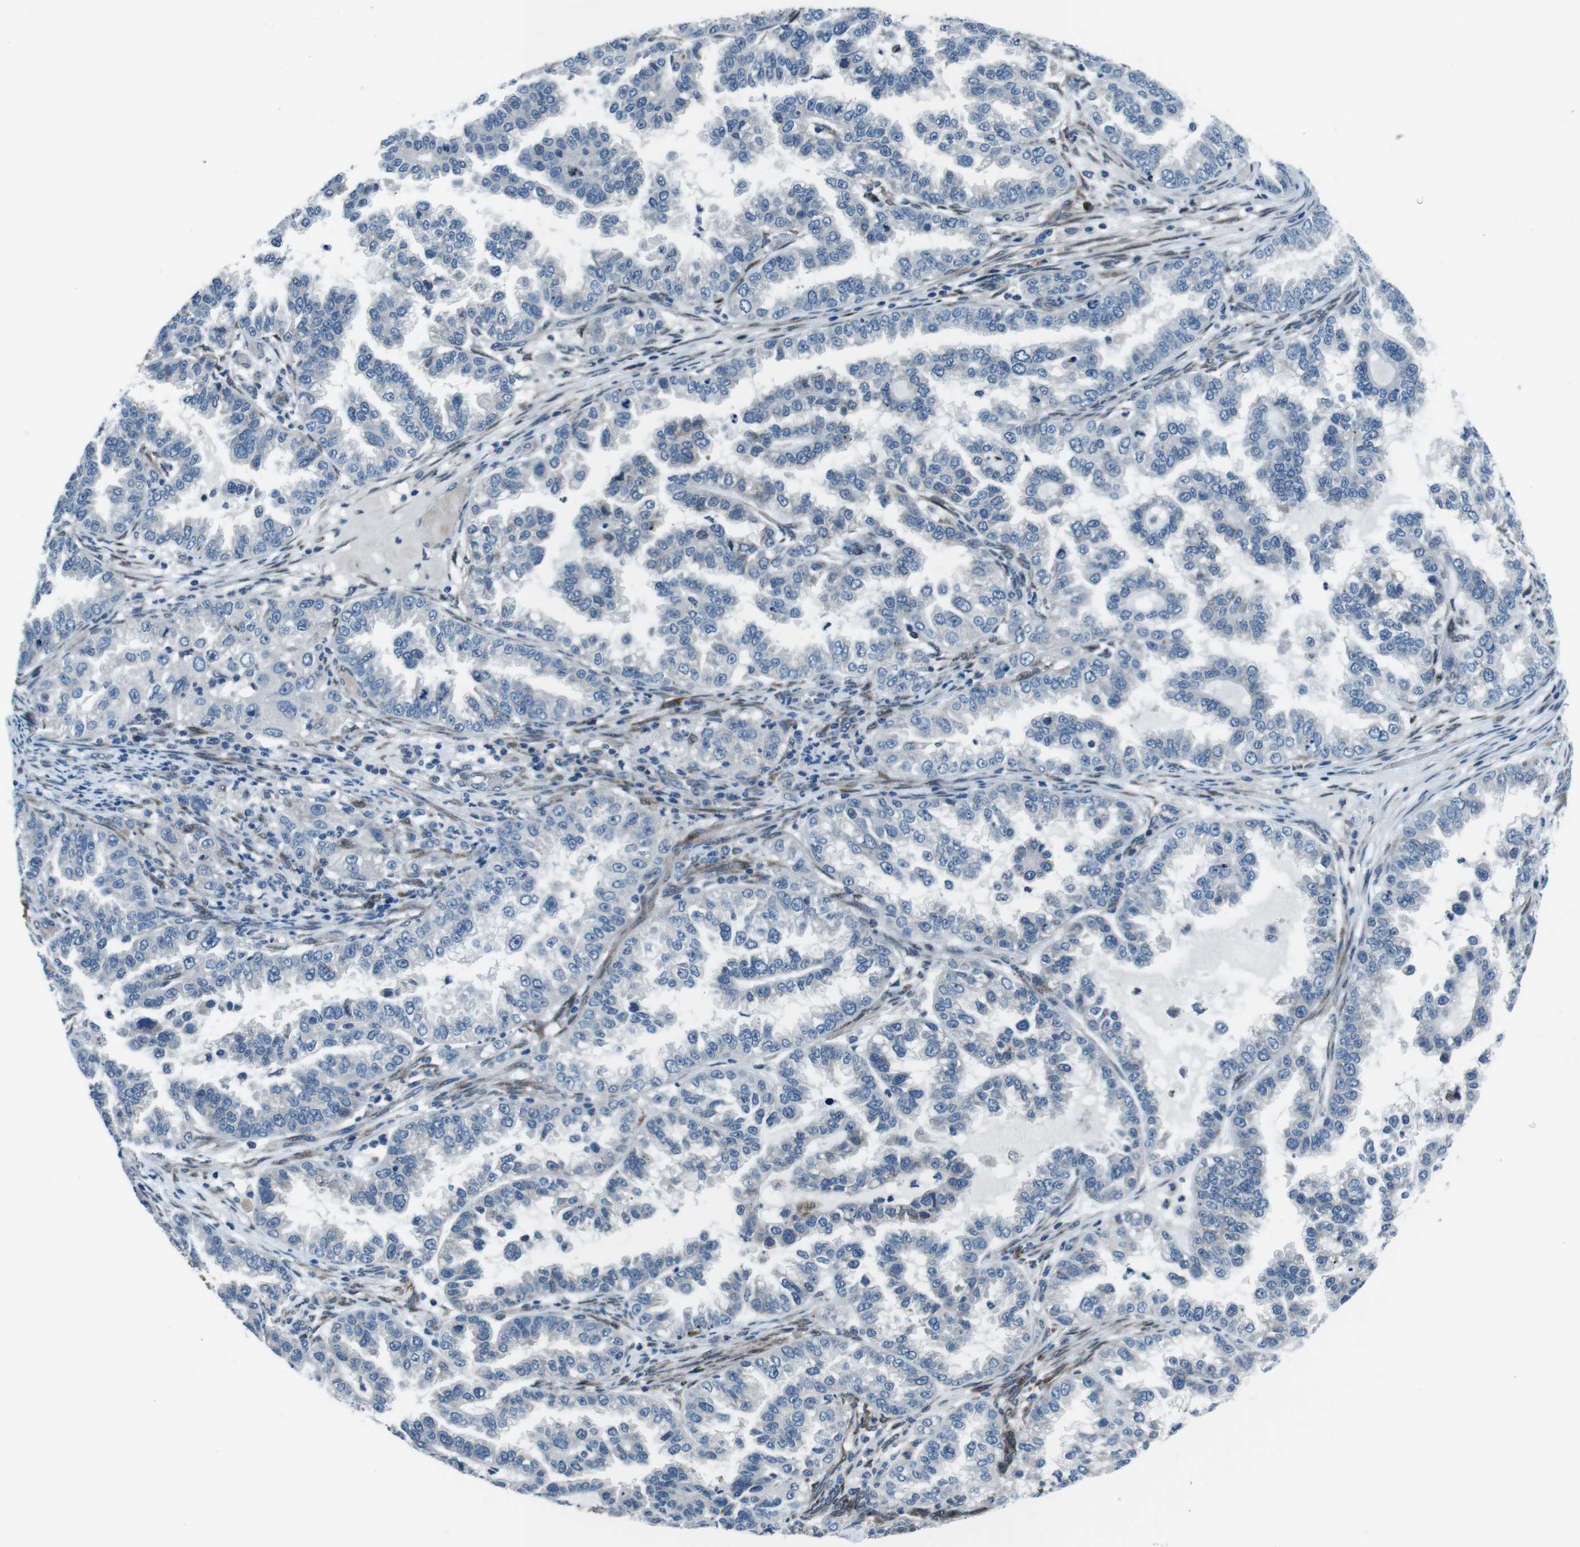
{"staining": {"intensity": "negative", "quantity": "none", "location": "none"}, "tissue": "endometrial cancer", "cell_type": "Tumor cells", "image_type": "cancer", "snomed": [{"axis": "morphology", "description": "Adenocarcinoma, NOS"}, {"axis": "topography", "description": "Endometrium"}], "caption": "Immunohistochemical staining of endometrial cancer (adenocarcinoma) demonstrates no significant positivity in tumor cells.", "gene": "NUCB2", "patient": {"sex": "female", "age": 85}}